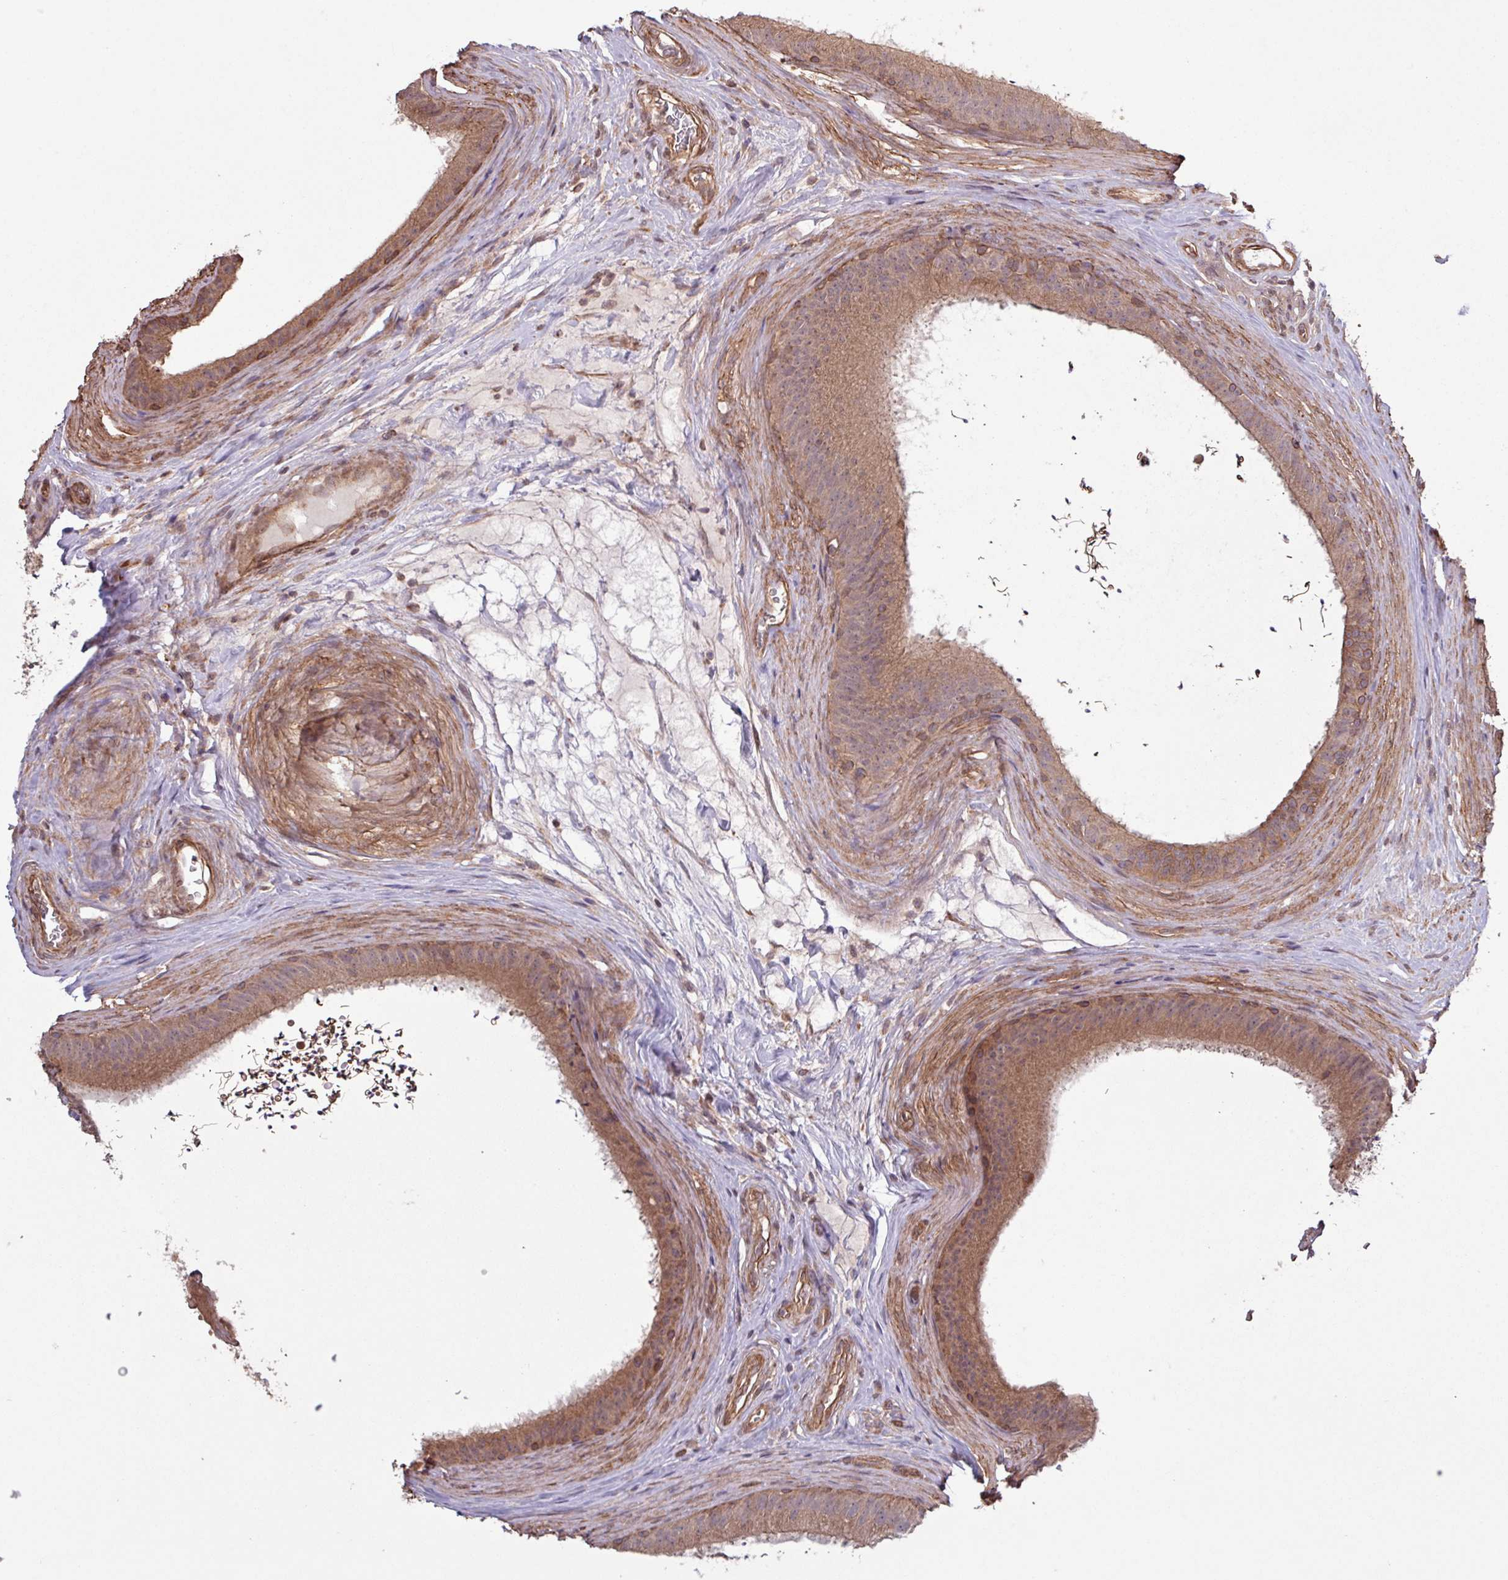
{"staining": {"intensity": "moderate", "quantity": ">75%", "location": "cytoplasmic/membranous"}, "tissue": "epididymis", "cell_type": "Glandular cells", "image_type": "normal", "snomed": [{"axis": "morphology", "description": "Normal tissue, NOS"}, {"axis": "topography", "description": "Testis"}, {"axis": "topography", "description": "Epididymis"}], "caption": "Glandular cells display moderate cytoplasmic/membranous expression in approximately >75% of cells in normal epididymis.", "gene": "TRABD2A", "patient": {"sex": "male", "age": 41}}